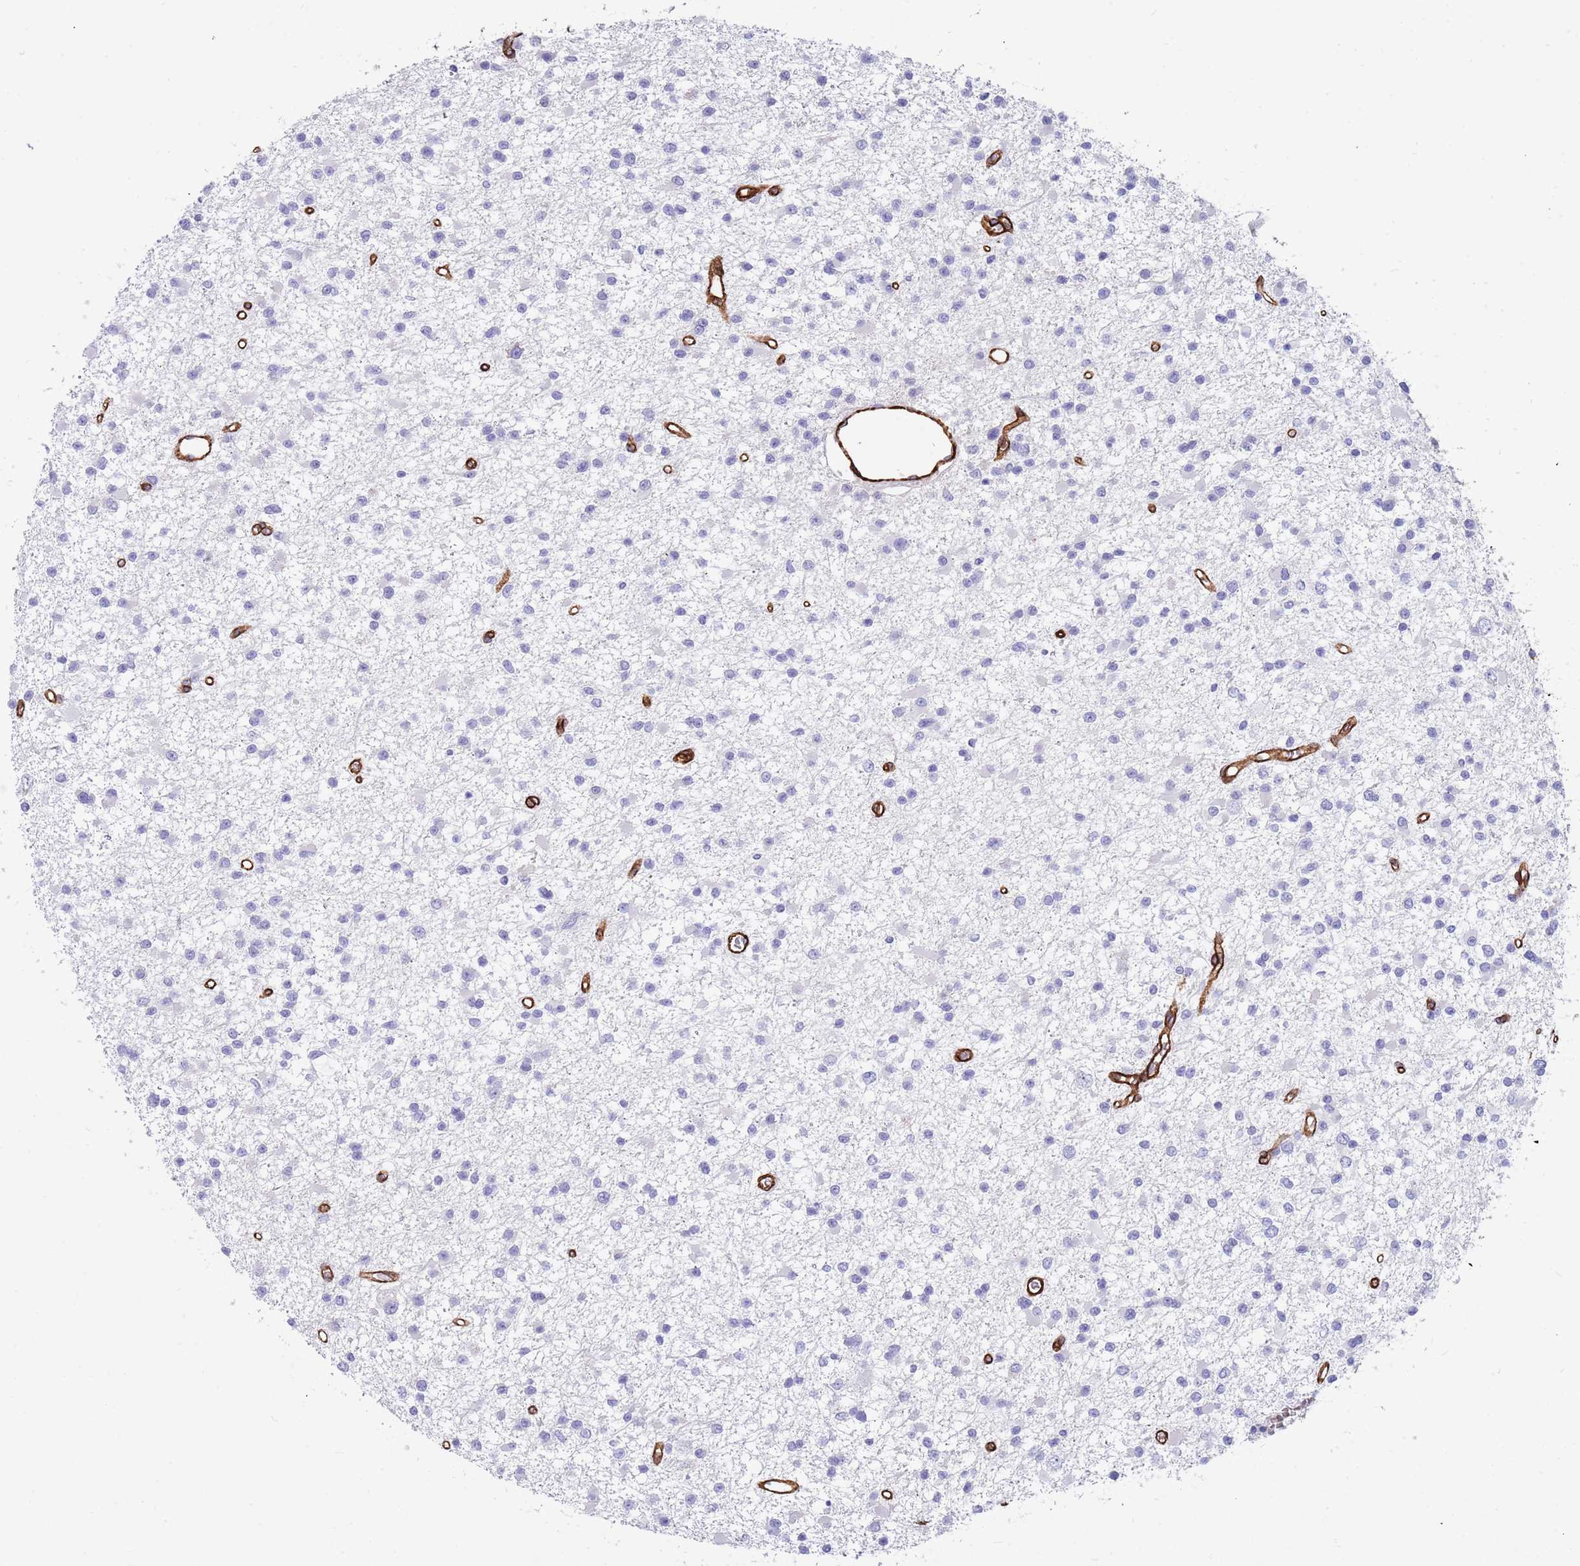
{"staining": {"intensity": "negative", "quantity": "none", "location": "none"}, "tissue": "glioma", "cell_type": "Tumor cells", "image_type": "cancer", "snomed": [{"axis": "morphology", "description": "Glioma, malignant, Low grade"}, {"axis": "topography", "description": "Brain"}], "caption": "This is an immunohistochemistry micrograph of human glioma. There is no positivity in tumor cells.", "gene": "CAV2", "patient": {"sex": "female", "age": 22}}